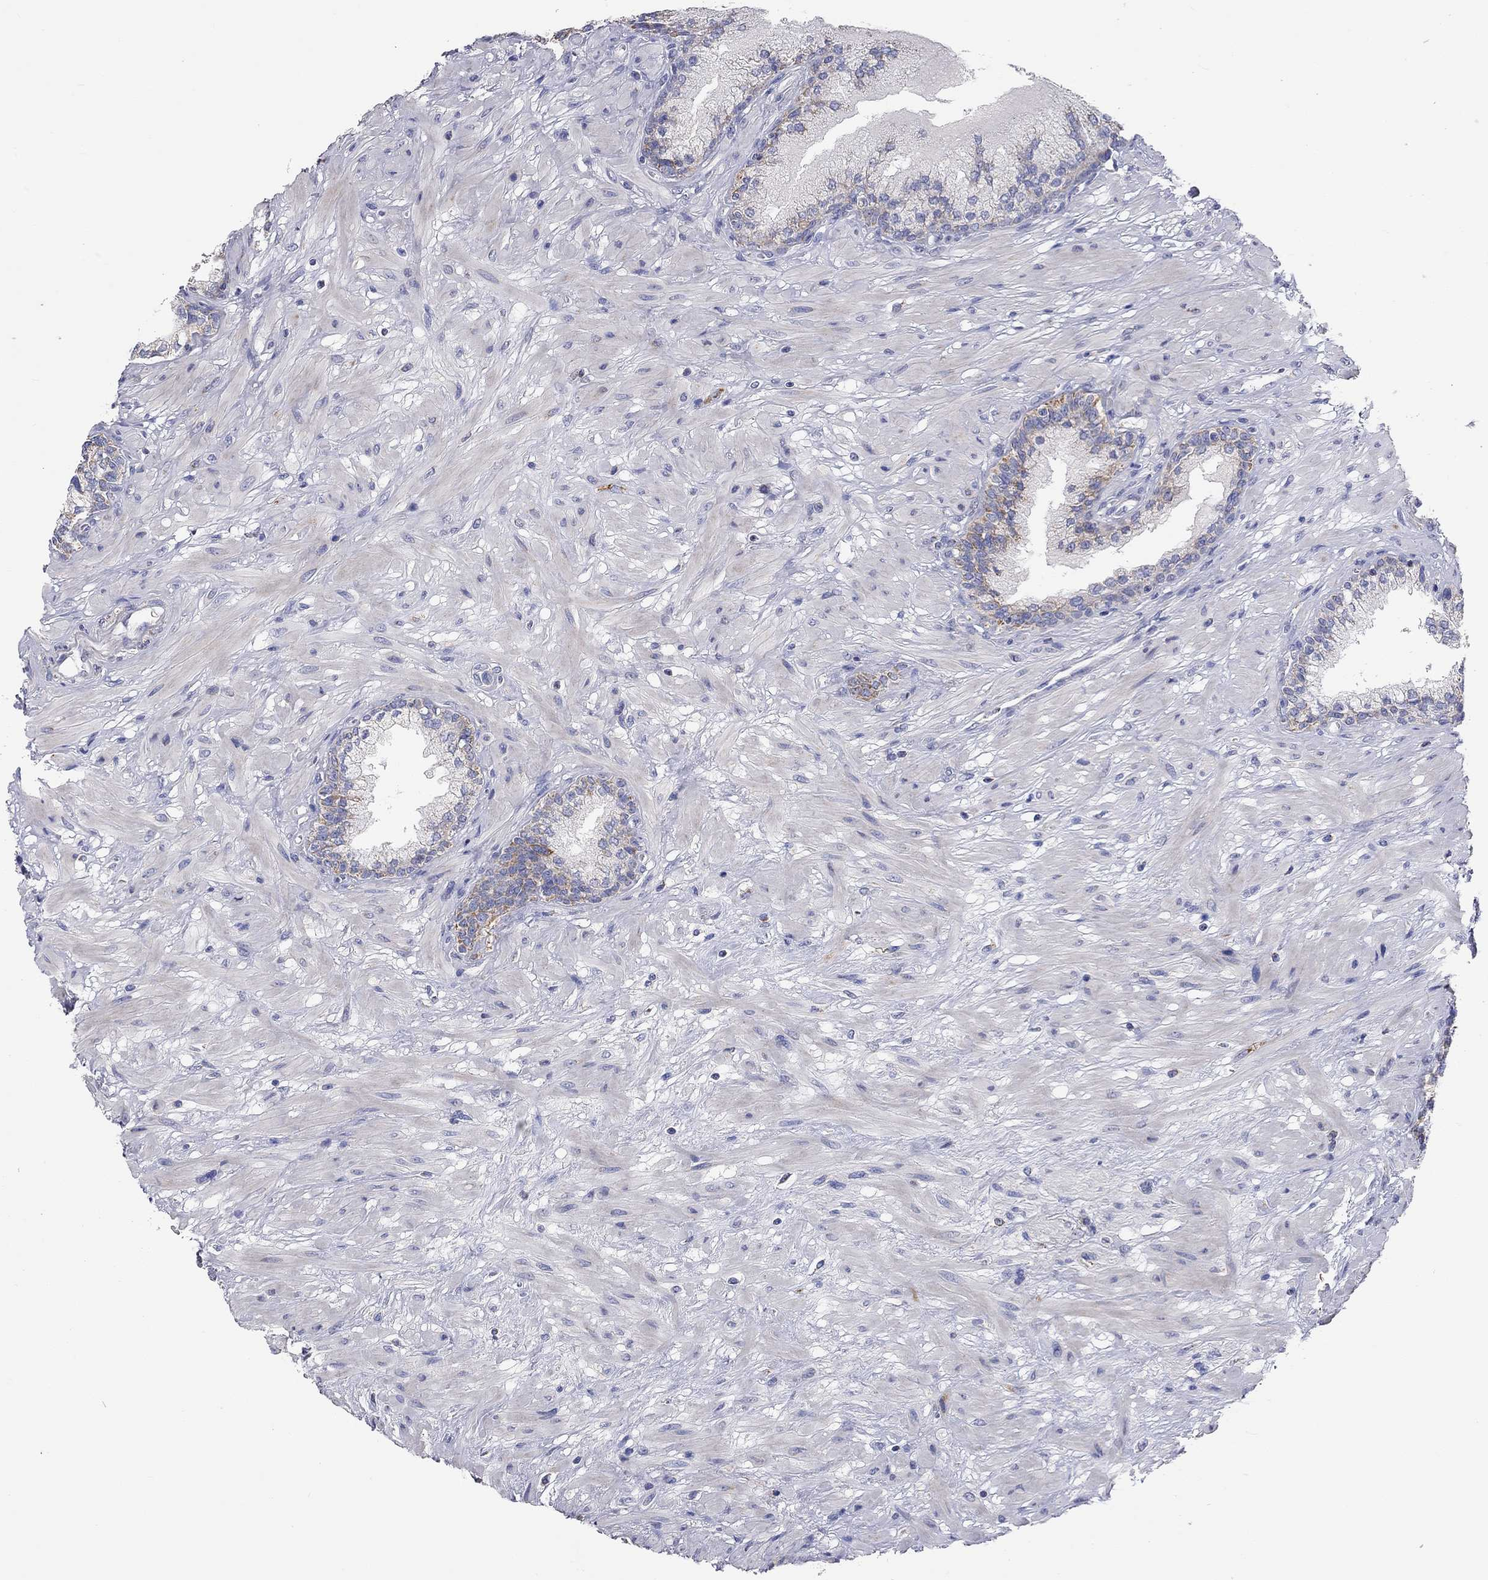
{"staining": {"intensity": "moderate", "quantity": "<25%", "location": "cytoplasmic/membranous"}, "tissue": "prostate", "cell_type": "Glandular cells", "image_type": "normal", "snomed": [{"axis": "morphology", "description": "Normal tissue, NOS"}, {"axis": "topography", "description": "Prostate"}], "caption": "Prostate stained with DAB immunohistochemistry (IHC) demonstrates low levels of moderate cytoplasmic/membranous positivity in about <25% of glandular cells.", "gene": "RCAN1", "patient": {"sex": "male", "age": 63}}